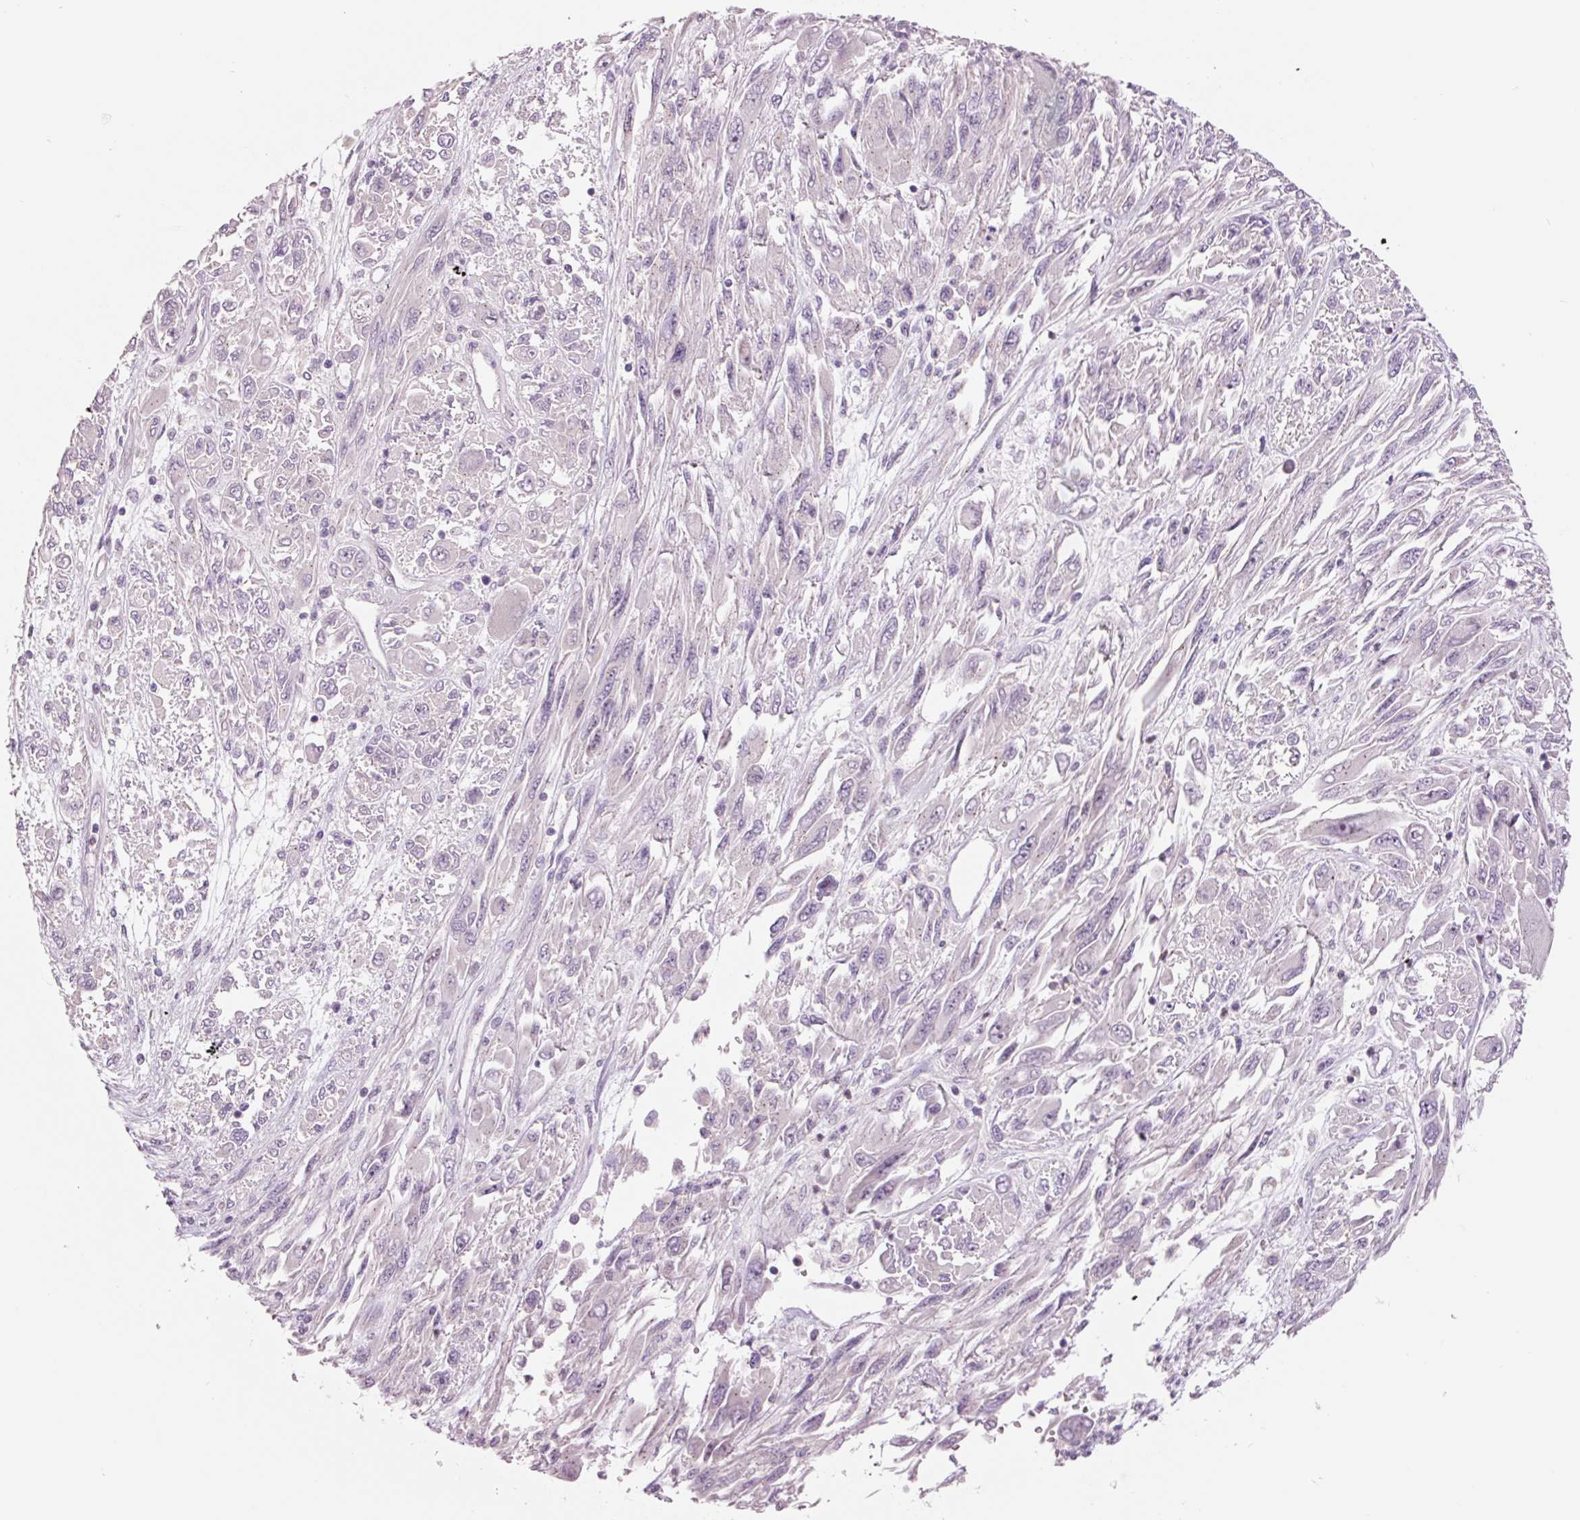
{"staining": {"intensity": "negative", "quantity": "none", "location": "none"}, "tissue": "melanoma", "cell_type": "Tumor cells", "image_type": "cancer", "snomed": [{"axis": "morphology", "description": "Malignant melanoma, NOS"}, {"axis": "topography", "description": "Skin"}], "caption": "An immunohistochemistry (IHC) micrograph of melanoma is shown. There is no staining in tumor cells of melanoma.", "gene": "DAPP1", "patient": {"sex": "female", "age": 91}}